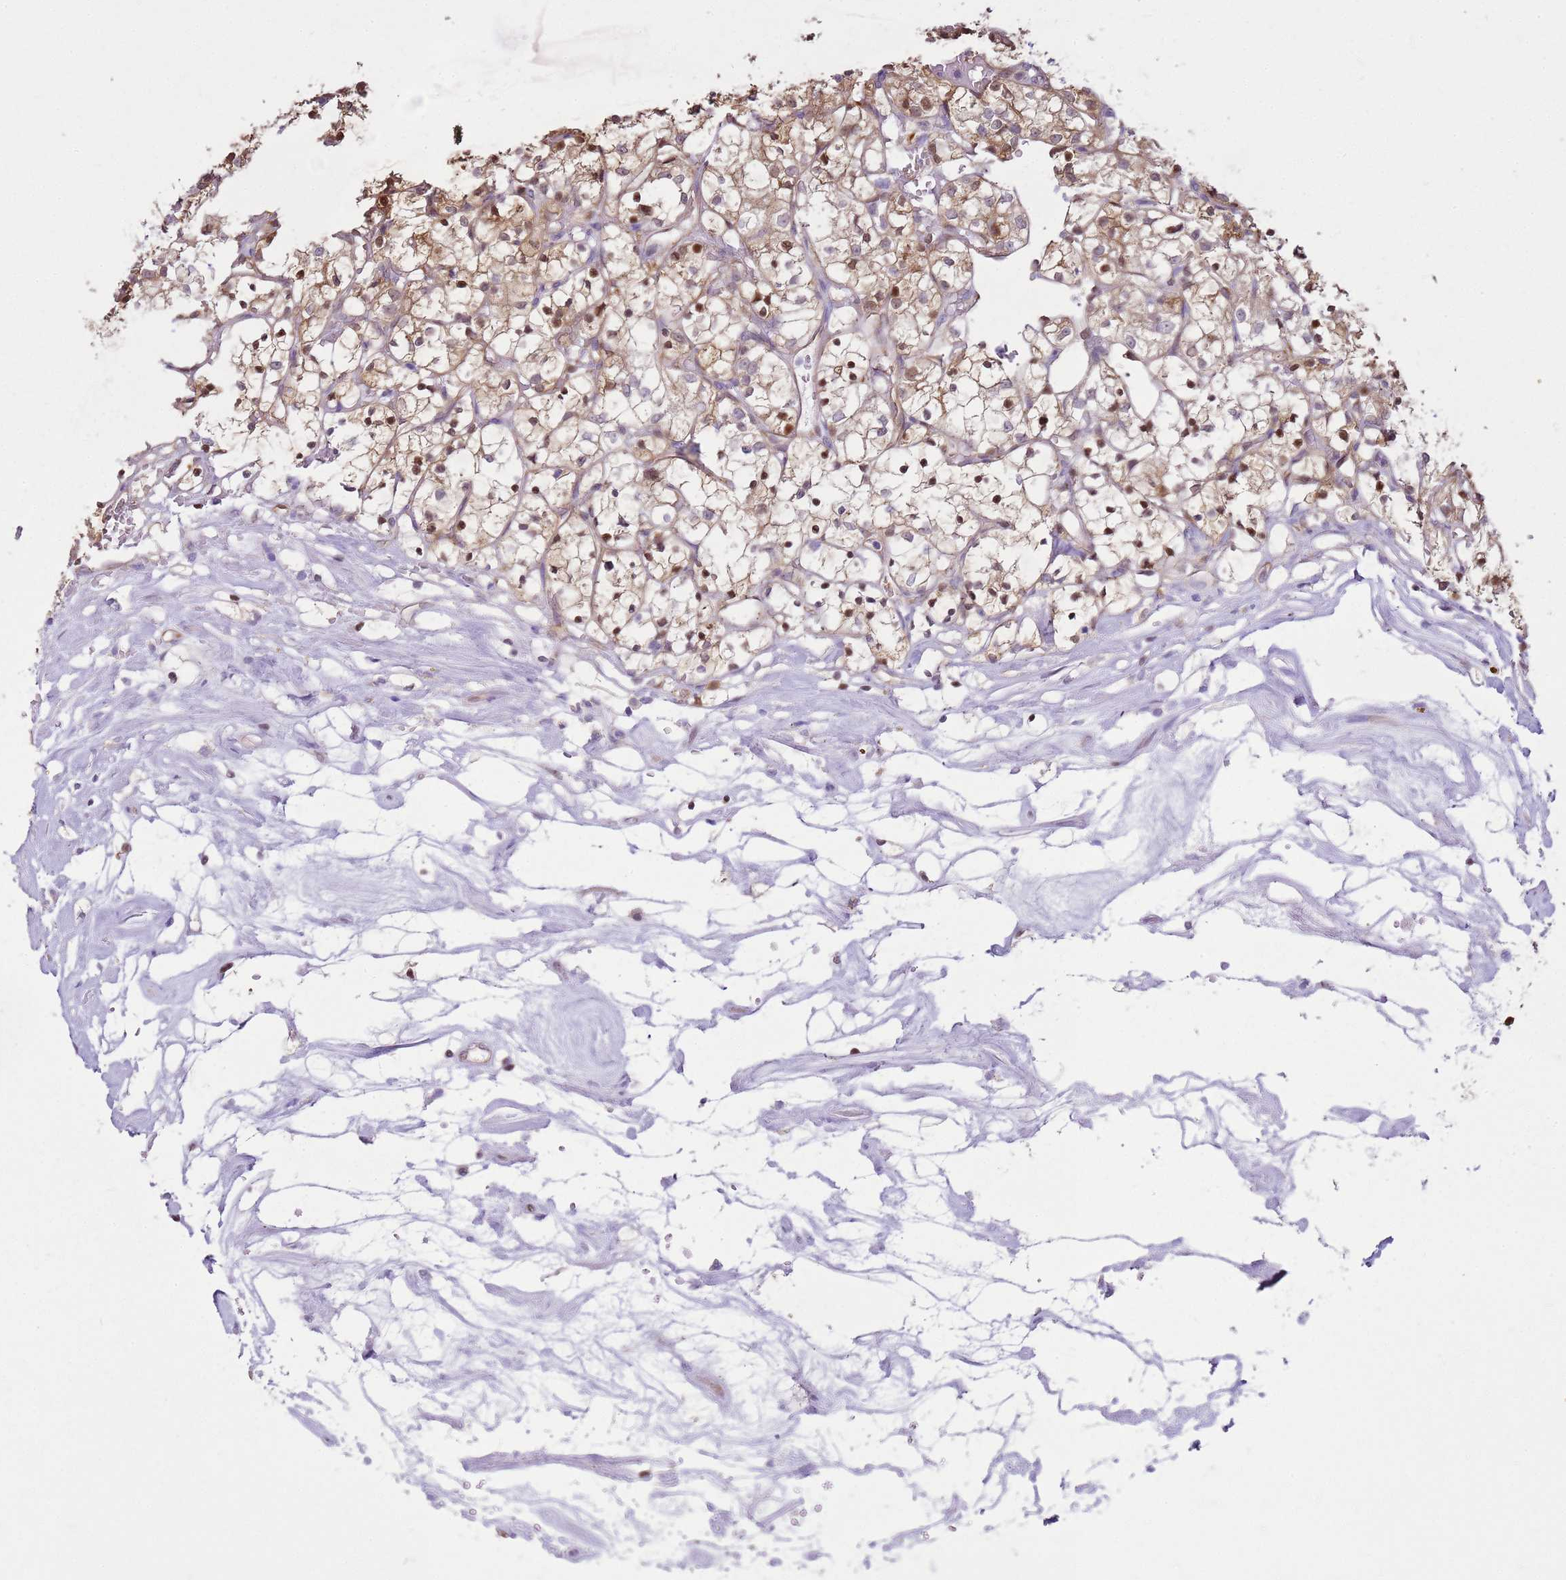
{"staining": {"intensity": "weak", "quantity": ">75%", "location": "cytoplasmic/membranous,nuclear"}, "tissue": "renal cancer", "cell_type": "Tumor cells", "image_type": "cancer", "snomed": [{"axis": "morphology", "description": "Adenocarcinoma, NOS"}, {"axis": "topography", "description": "Kidney"}], "caption": "An image showing weak cytoplasmic/membranous and nuclear expression in about >75% of tumor cells in renal adenocarcinoma, as visualized by brown immunohistochemical staining.", "gene": "YWHAE", "patient": {"sex": "female", "age": 69}}